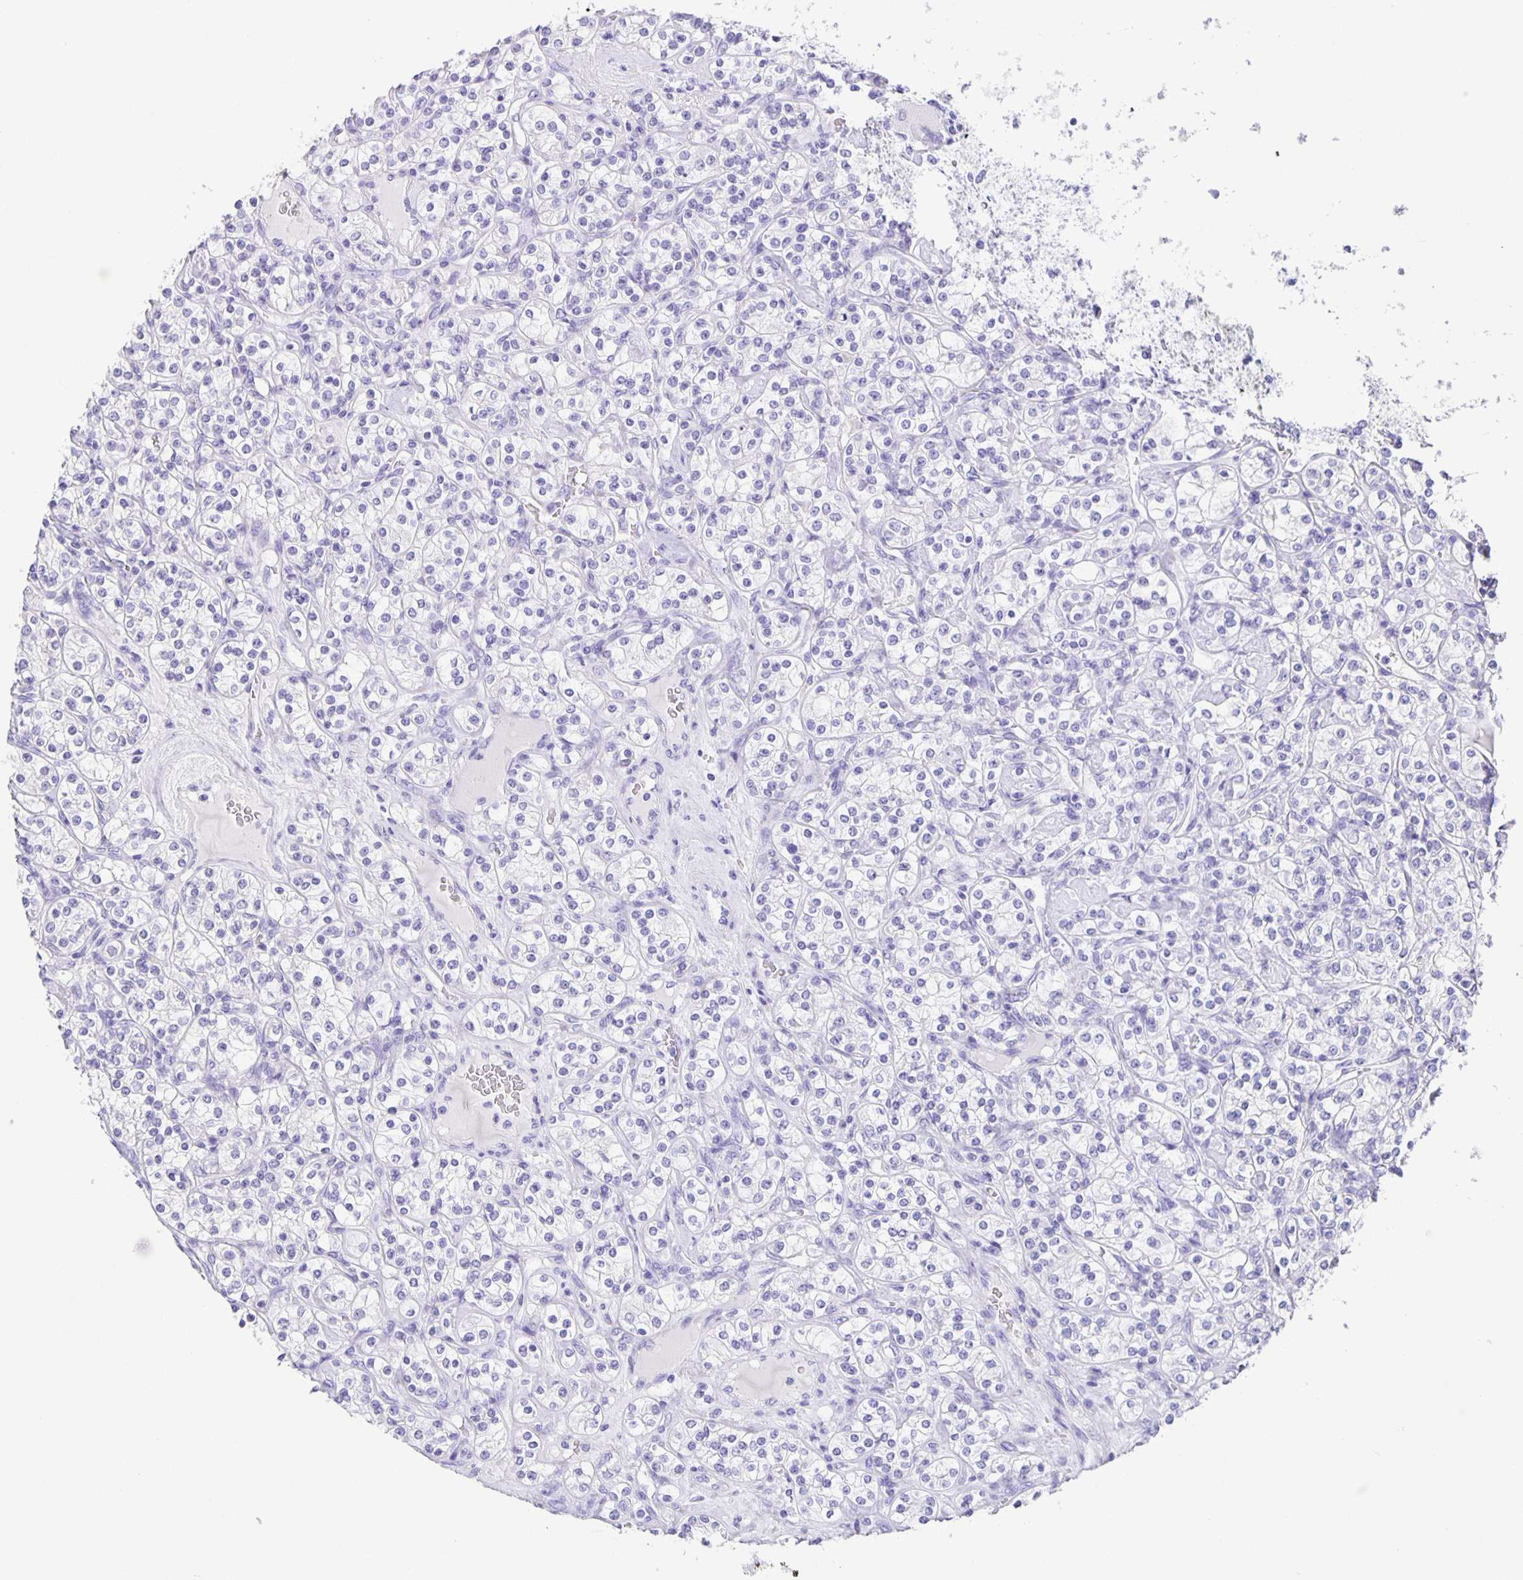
{"staining": {"intensity": "negative", "quantity": "none", "location": "none"}, "tissue": "renal cancer", "cell_type": "Tumor cells", "image_type": "cancer", "snomed": [{"axis": "morphology", "description": "Adenocarcinoma, NOS"}, {"axis": "topography", "description": "Kidney"}], "caption": "A high-resolution photomicrograph shows IHC staining of adenocarcinoma (renal), which demonstrates no significant staining in tumor cells.", "gene": "GUCA2A", "patient": {"sex": "male", "age": 77}}